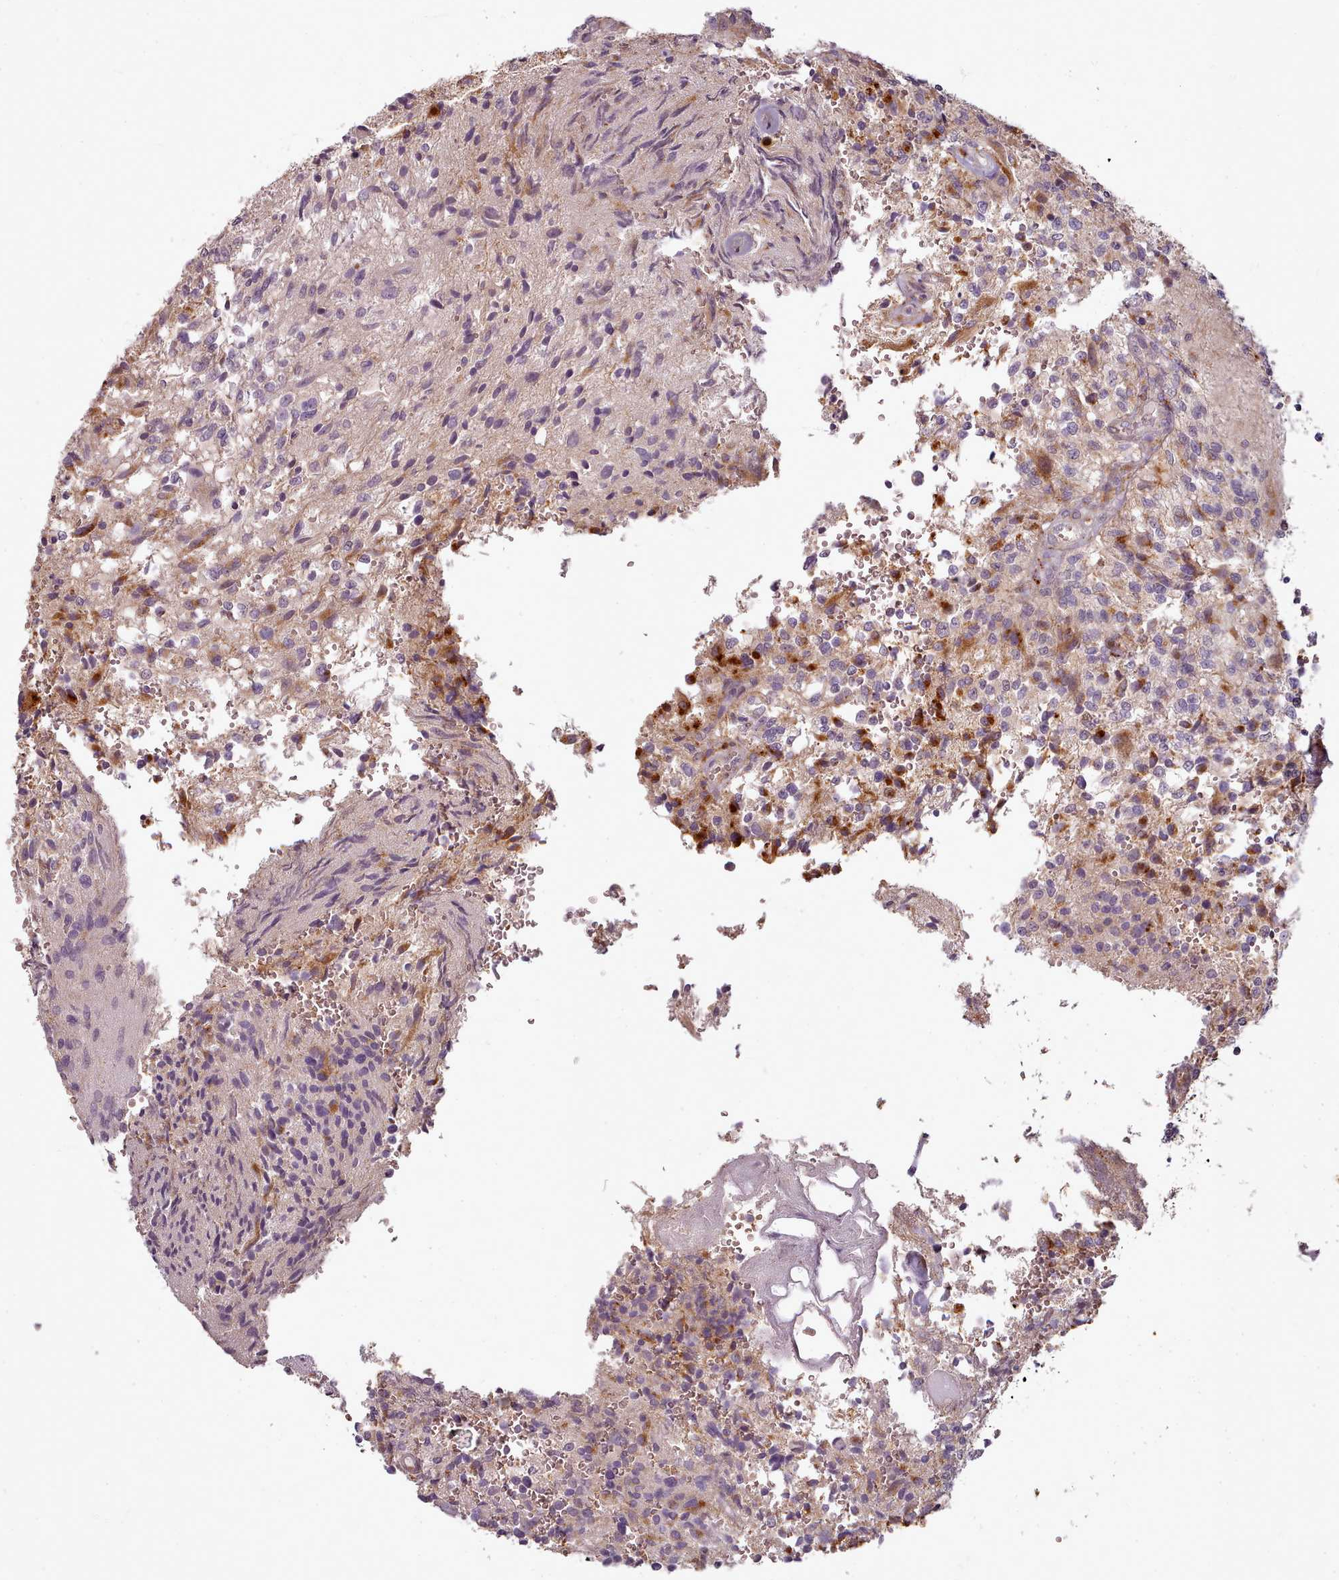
{"staining": {"intensity": "moderate", "quantity": "25%-75%", "location": "cytoplasmic/membranous"}, "tissue": "glioma", "cell_type": "Tumor cells", "image_type": "cancer", "snomed": [{"axis": "morphology", "description": "Normal tissue, NOS"}, {"axis": "morphology", "description": "Glioma, malignant, High grade"}, {"axis": "topography", "description": "Cerebral cortex"}], "caption": "Brown immunohistochemical staining in glioma demonstrates moderate cytoplasmic/membranous positivity in approximately 25%-75% of tumor cells.", "gene": "C1QTNF5", "patient": {"sex": "male", "age": 56}}